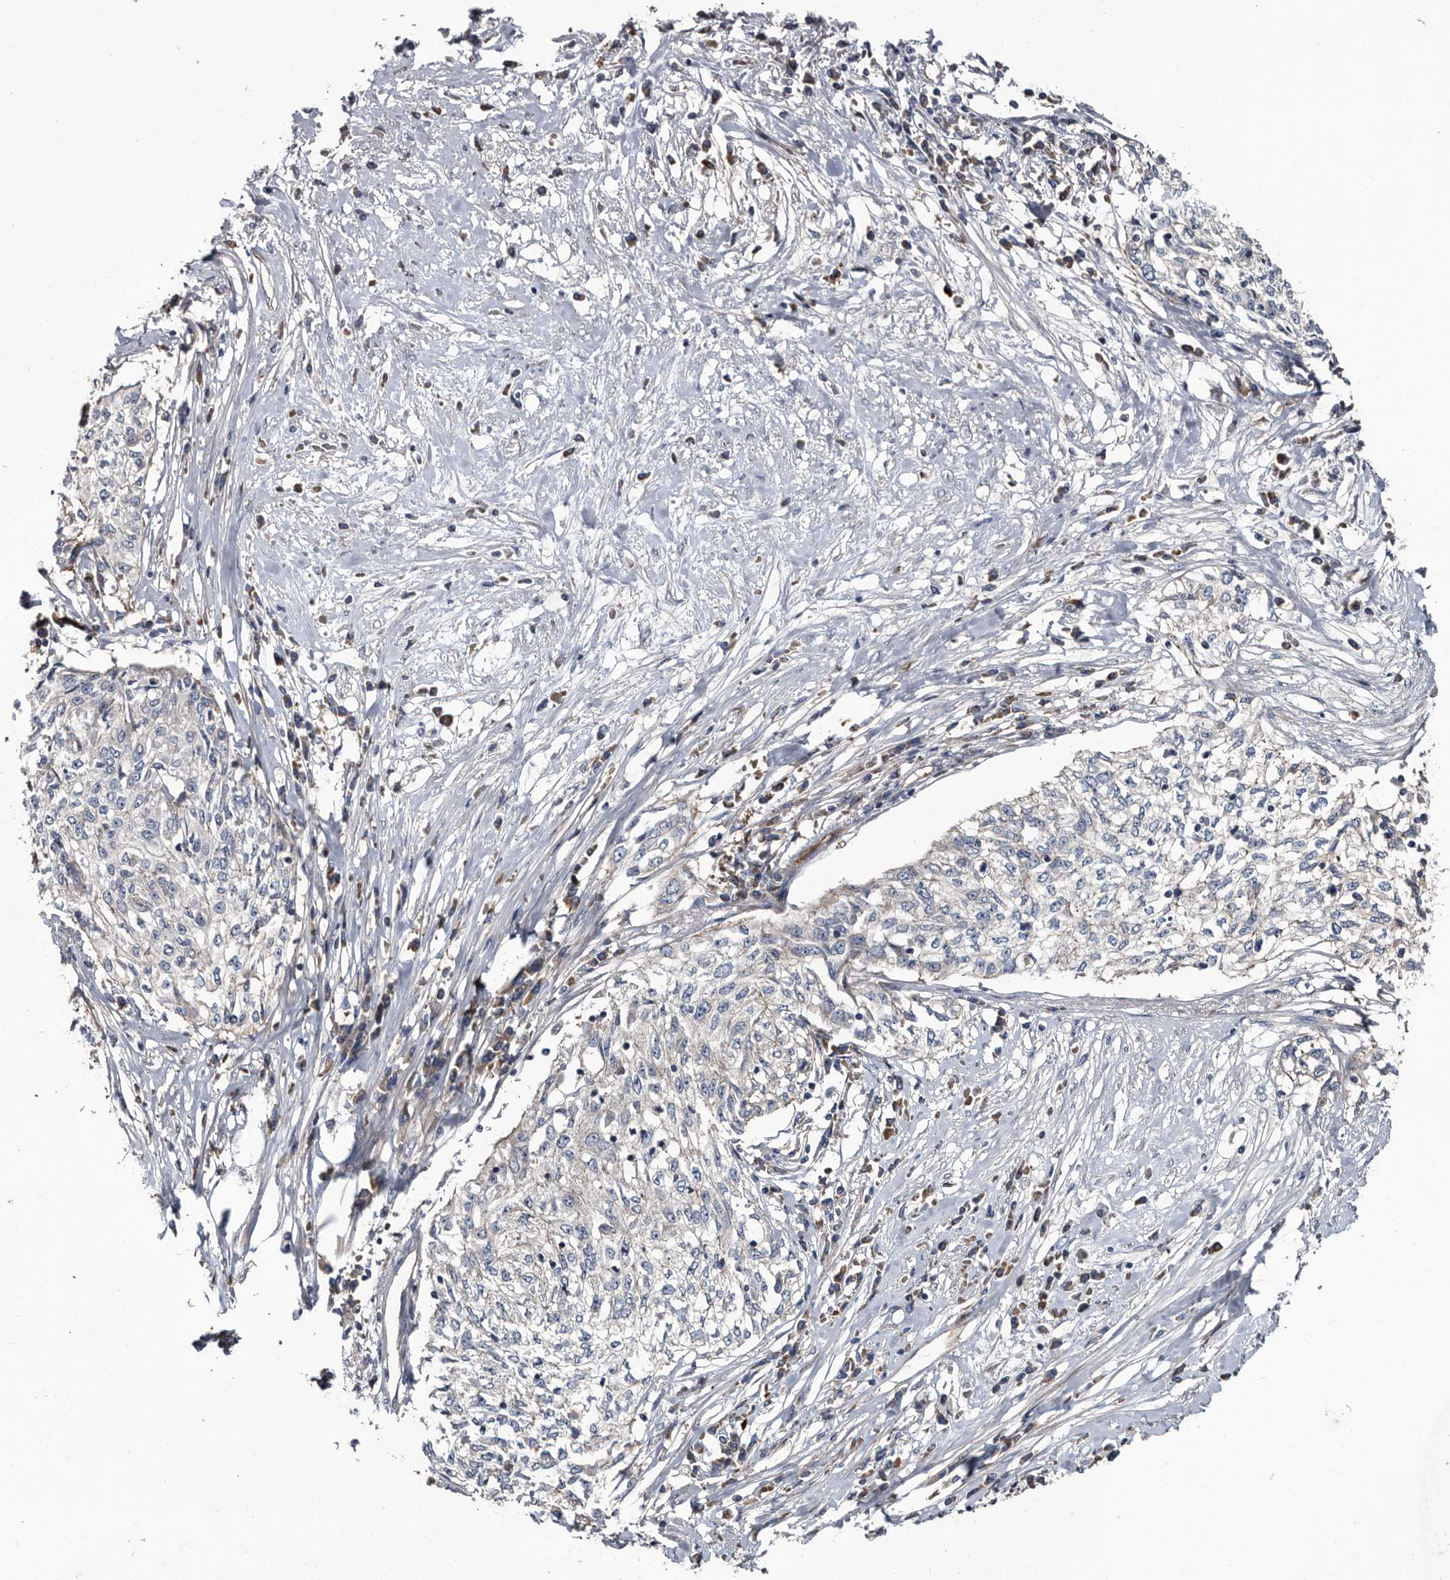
{"staining": {"intensity": "negative", "quantity": "none", "location": "none"}, "tissue": "cervical cancer", "cell_type": "Tumor cells", "image_type": "cancer", "snomed": [{"axis": "morphology", "description": "Squamous cell carcinoma, NOS"}, {"axis": "topography", "description": "Cervix"}], "caption": "Histopathology image shows no protein expression in tumor cells of cervical cancer tissue.", "gene": "TSPAN17", "patient": {"sex": "female", "age": 57}}